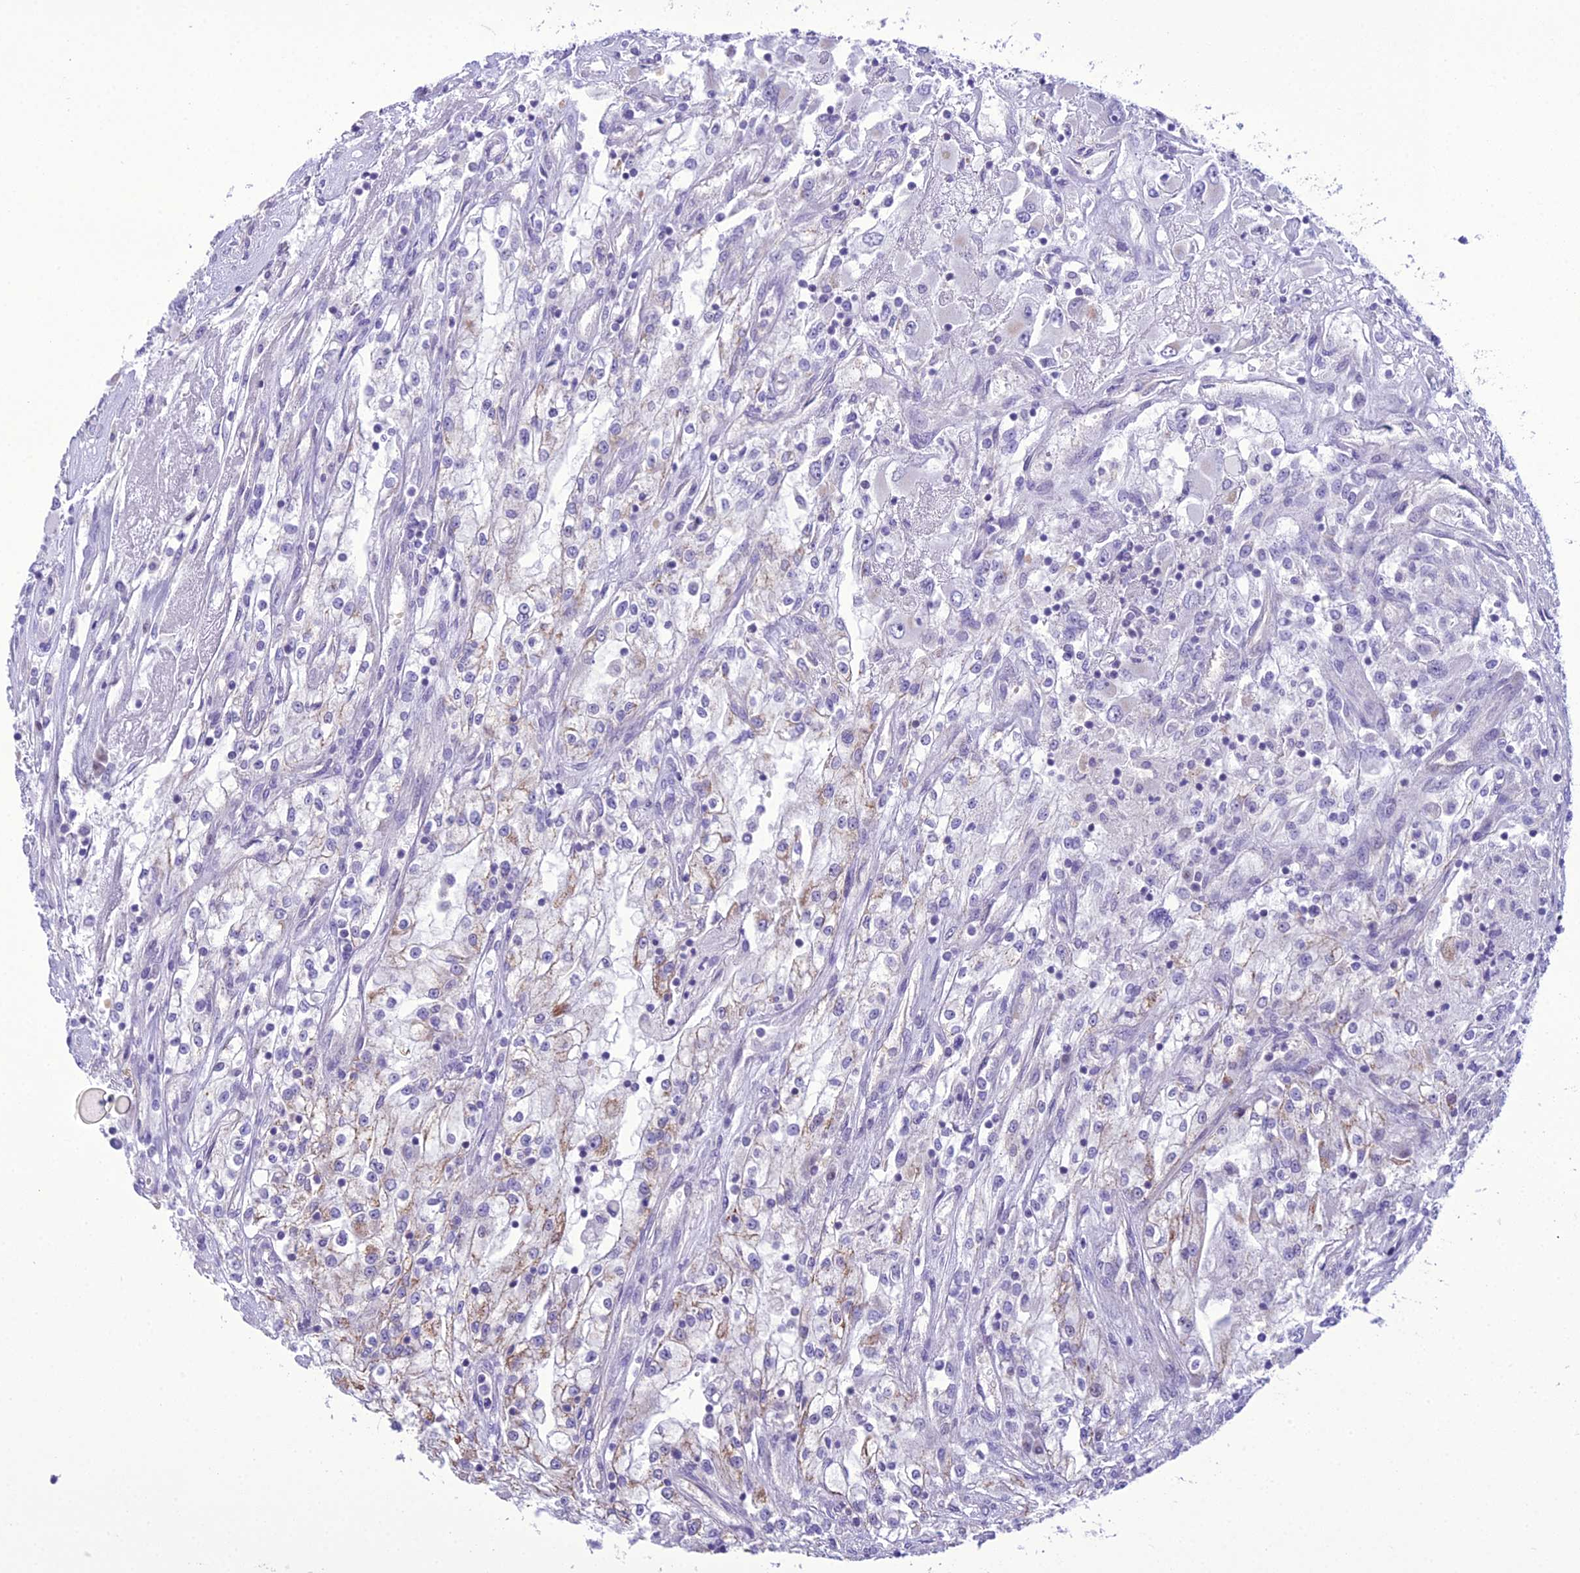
{"staining": {"intensity": "moderate", "quantity": "<25%", "location": "cytoplasmic/membranous"}, "tissue": "renal cancer", "cell_type": "Tumor cells", "image_type": "cancer", "snomed": [{"axis": "morphology", "description": "Adenocarcinoma, NOS"}, {"axis": "topography", "description": "Kidney"}], "caption": "Approximately <25% of tumor cells in human adenocarcinoma (renal) show moderate cytoplasmic/membranous protein expression as visualized by brown immunohistochemical staining.", "gene": "B9D2", "patient": {"sex": "female", "age": 52}}